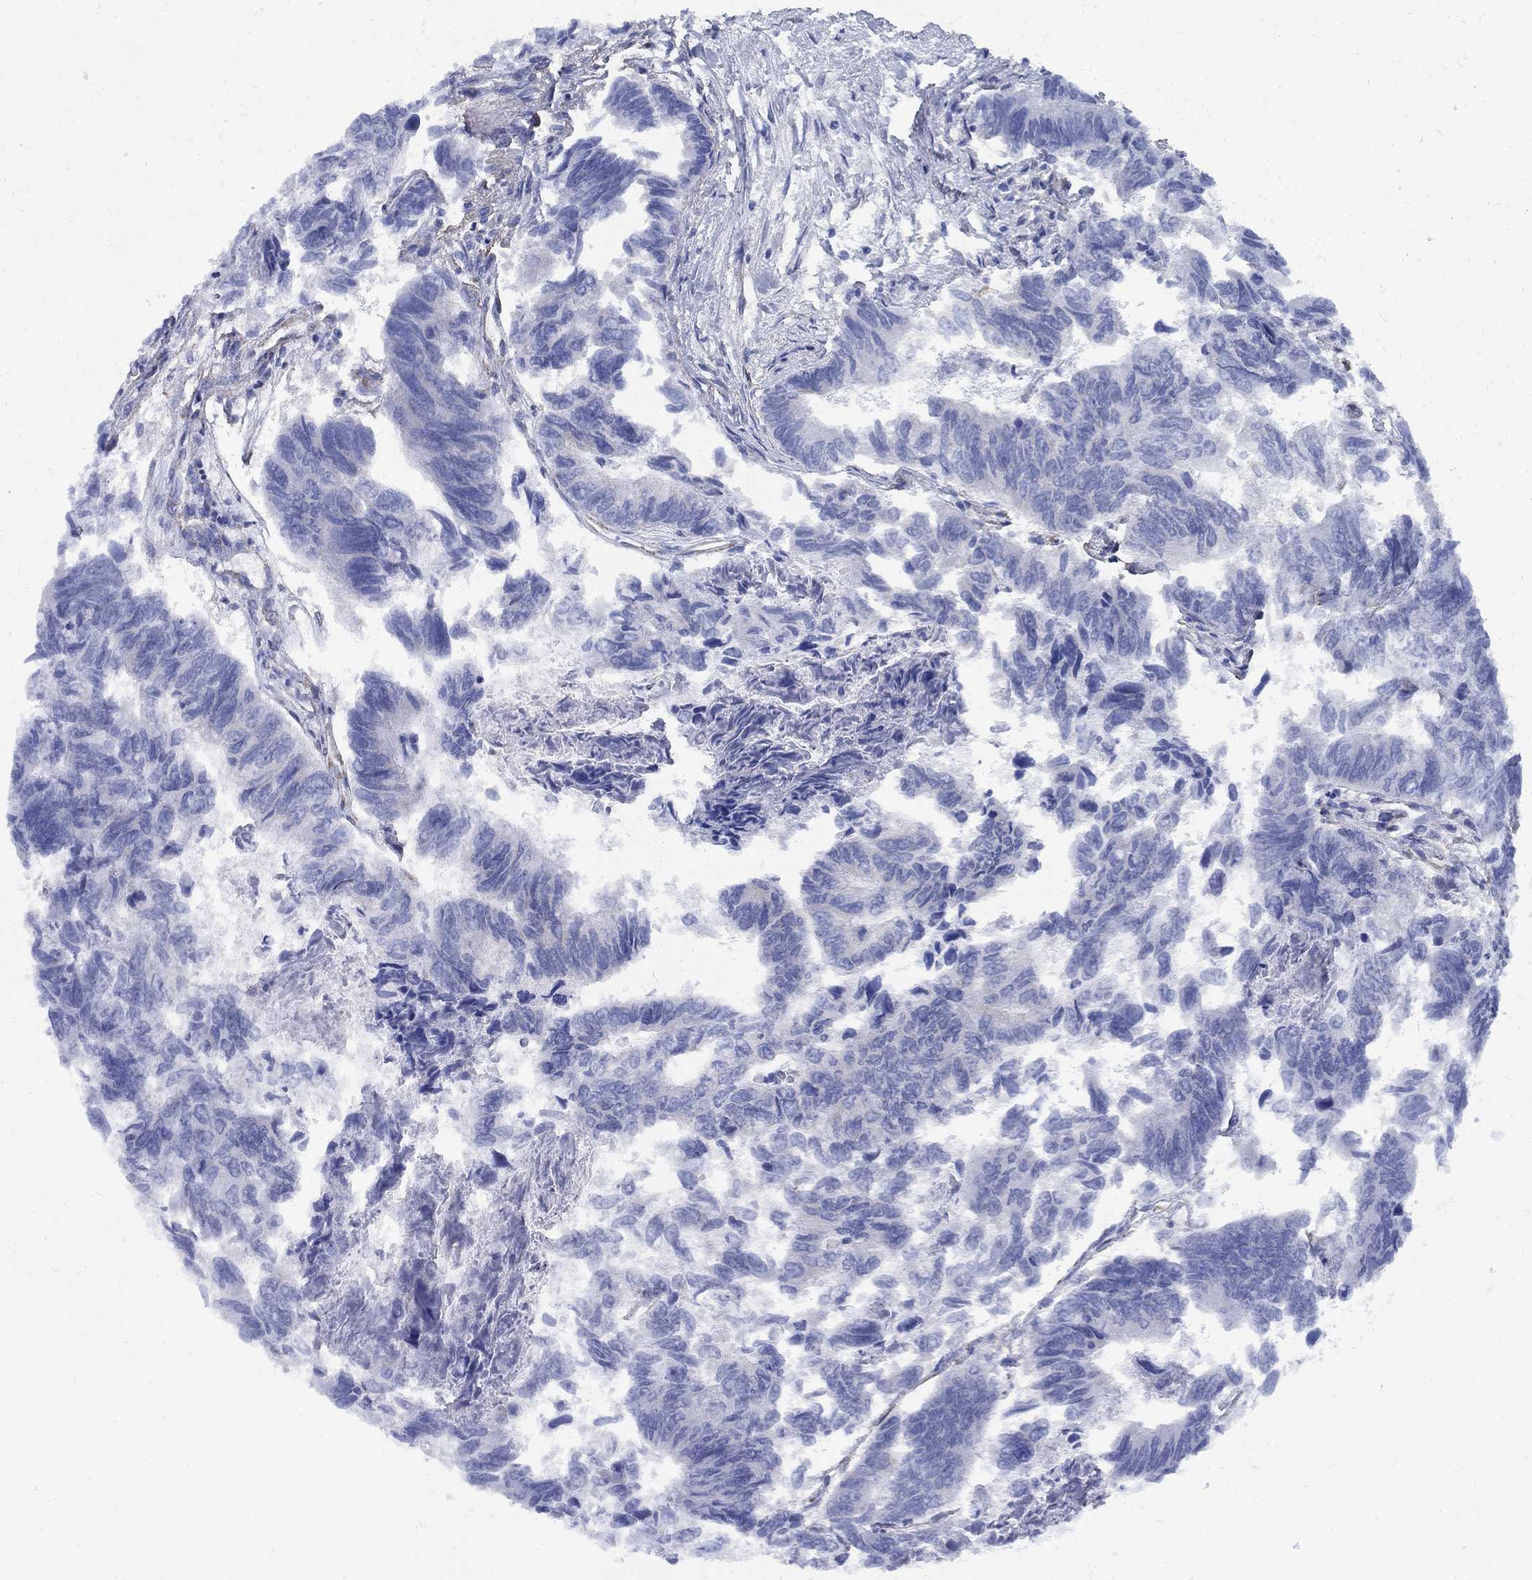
{"staining": {"intensity": "negative", "quantity": "none", "location": "none"}, "tissue": "colorectal cancer", "cell_type": "Tumor cells", "image_type": "cancer", "snomed": [{"axis": "morphology", "description": "Adenocarcinoma, NOS"}, {"axis": "topography", "description": "Colon"}], "caption": "This micrograph is of colorectal cancer stained with immunohistochemistry to label a protein in brown with the nuclei are counter-stained blue. There is no staining in tumor cells.", "gene": "SEPTIN8", "patient": {"sex": "female", "age": 65}}